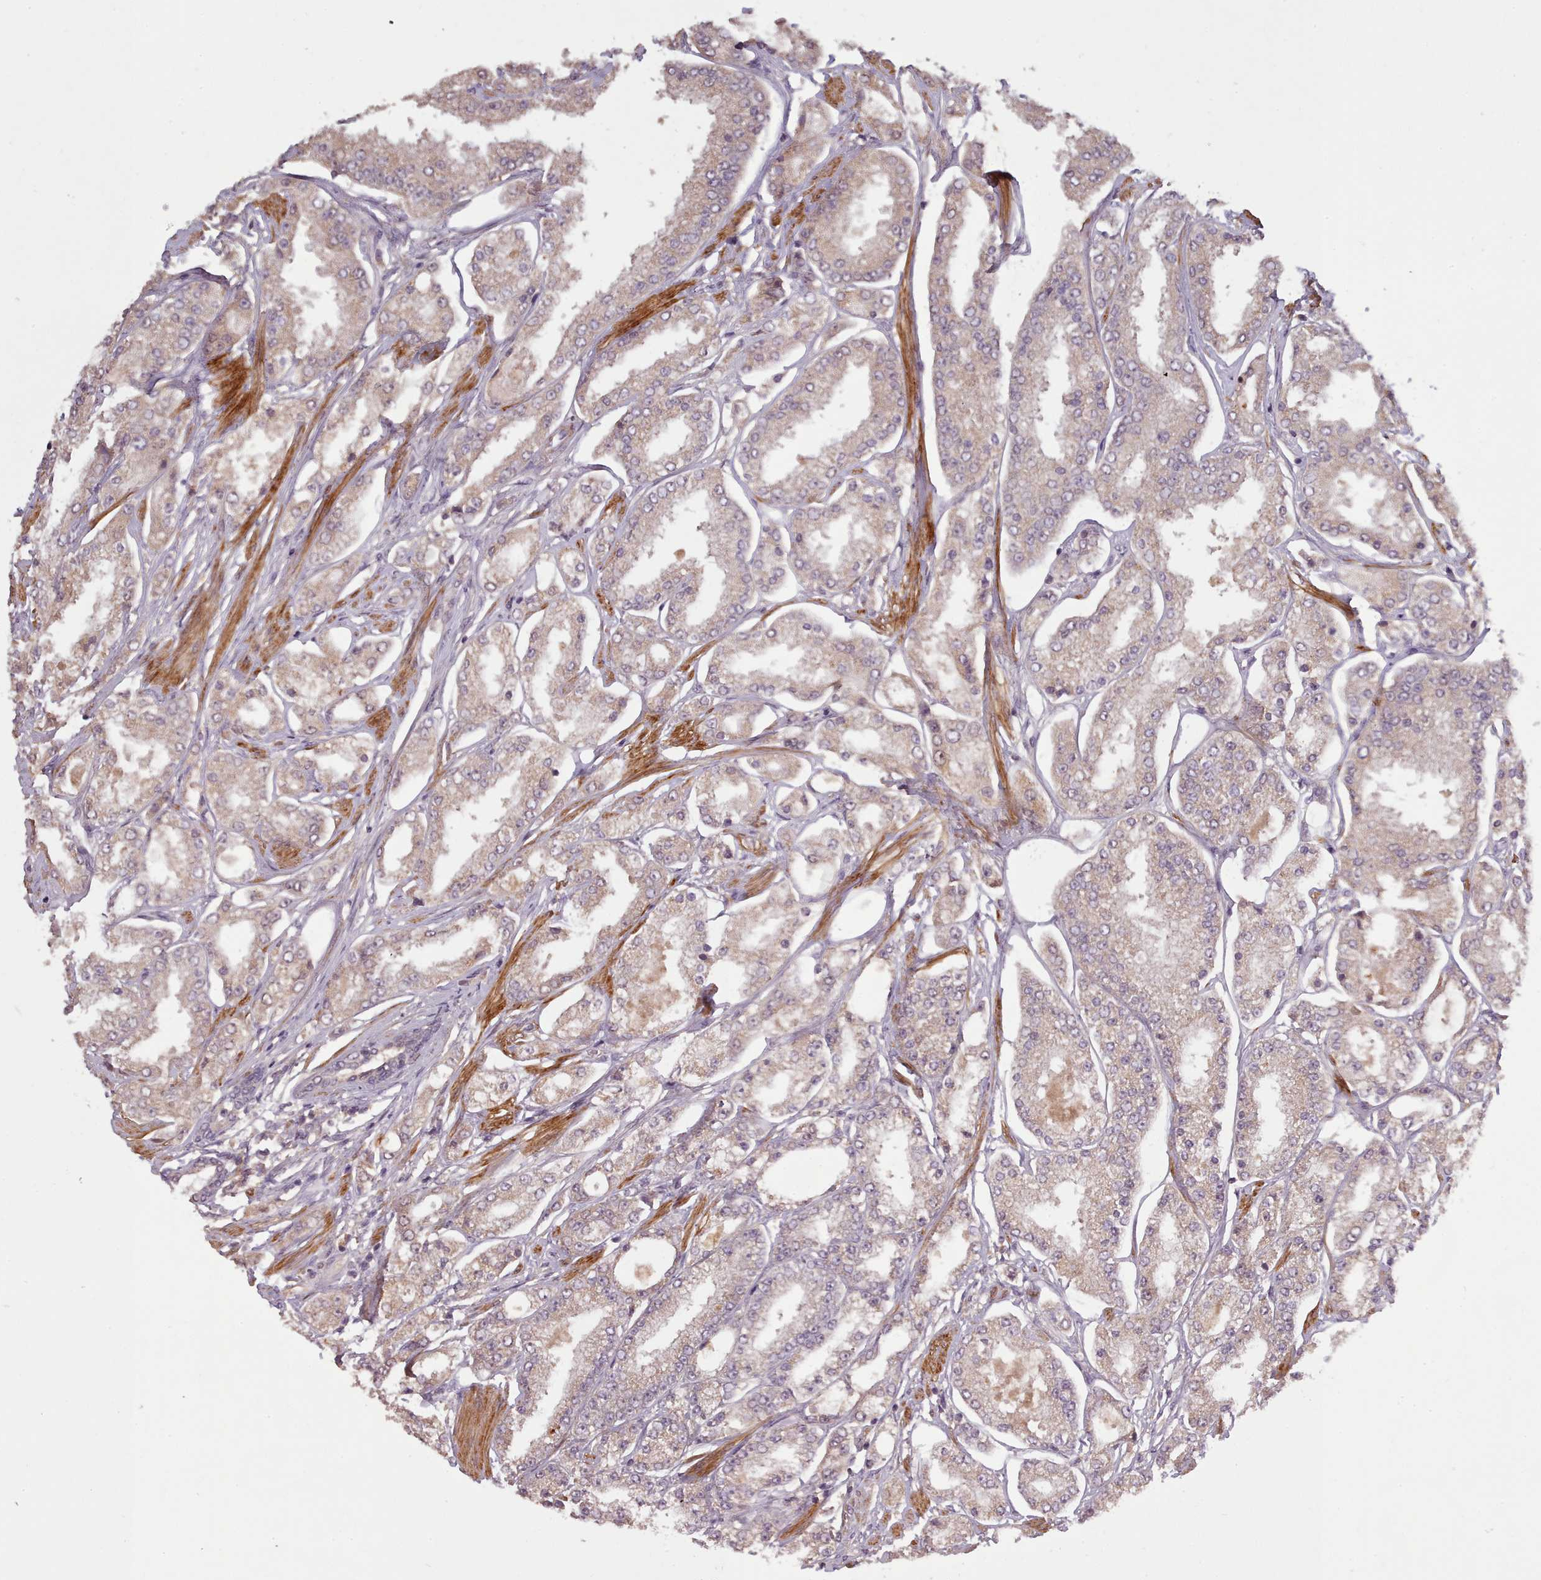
{"staining": {"intensity": "weak", "quantity": ">75%", "location": "cytoplasmic/membranous"}, "tissue": "prostate cancer", "cell_type": "Tumor cells", "image_type": "cancer", "snomed": [{"axis": "morphology", "description": "Adenocarcinoma, High grade"}, {"axis": "topography", "description": "Prostate"}], "caption": "High-power microscopy captured an immunohistochemistry (IHC) histopathology image of prostate cancer (adenocarcinoma (high-grade)), revealing weak cytoplasmic/membranous expression in about >75% of tumor cells.", "gene": "CDC6", "patient": {"sex": "male", "age": 69}}